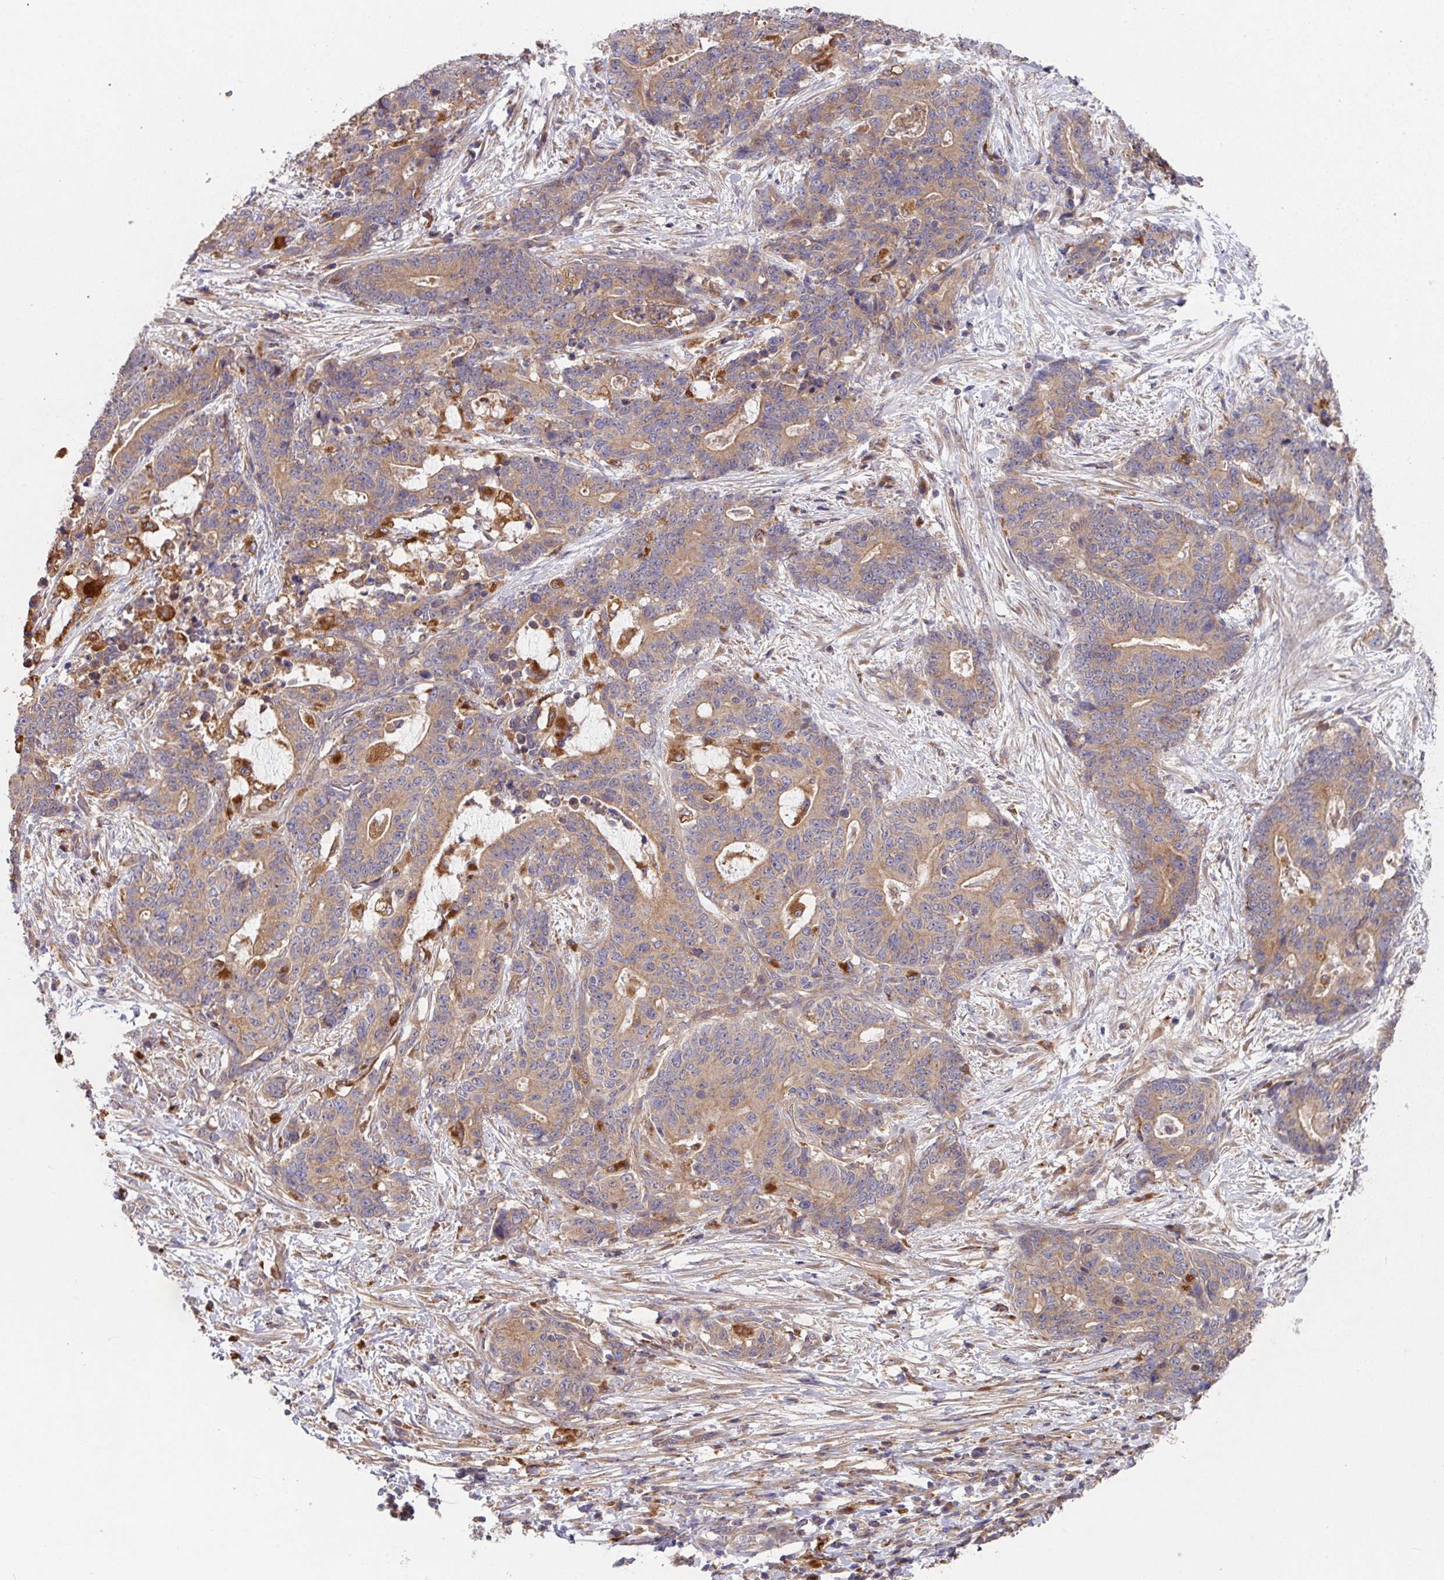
{"staining": {"intensity": "moderate", "quantity": ">75%", "location": "cytoplasmic/membranous"}, "tissue": "stomach cancer", "cell_type": "Tumor cells", "image_type": "cancer", "snomed": [{"axis": "morphology", "description": "Normal tissue, NOS"}, {"axis": "morphology", "description": "Adenocarcinoma, NOS"}, {"axis": "topography", "description": "Stomach"}], "caption": "Protein expression analysis of adenocarcinoma (stomach) exhibits moderate cytoplasmic/membranous staining in about >75% of tumor cells. Nuclei are stained in blue.", "gene": "TRIM14", "patient": {"sex": "female", "age": 64}}